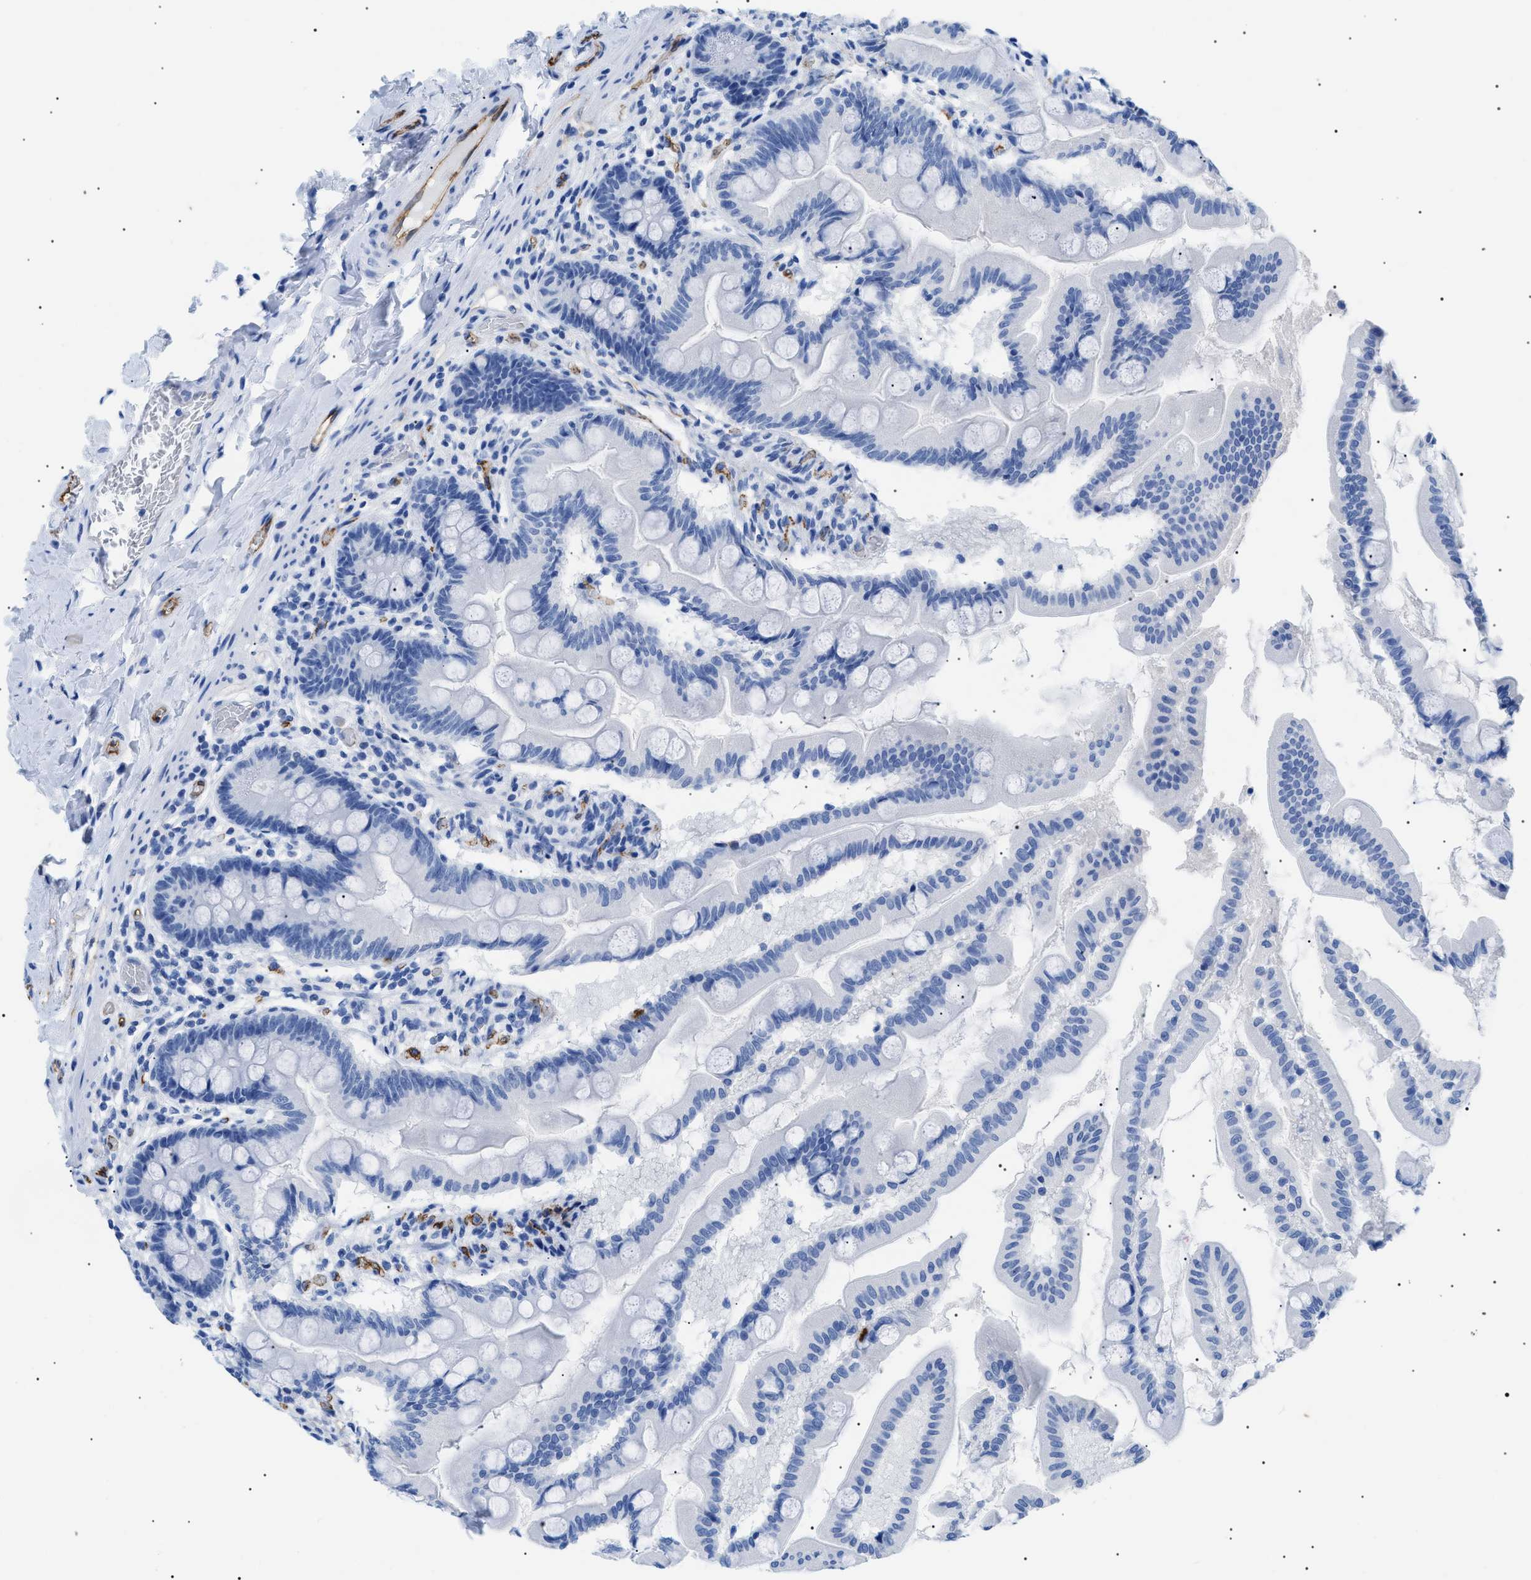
{"staining": {"intensity": "negative", "quantity": "none", "location": "none"}, "tissue": "small intestine", "cell_type": "Glandular cells", "image_type": "normal", "snomed": [{"axis": "morphology", "description": "Normal tissue, NOS"}, {"axis": "topography", "description": "Small intestine"}], "caption": "High magnification brightfield microscopy of unremarkable small intestine stained with DAB (brown) and counterstained with hematoxylin (blue): glandular cells show no significant staining. Brightfield microscopy of IHC stained with DAB (brown) and hematoxylin (blue), captured at high magnification.", "gene": "PODXL", "patient": {"sex": "female", "age": 56}}